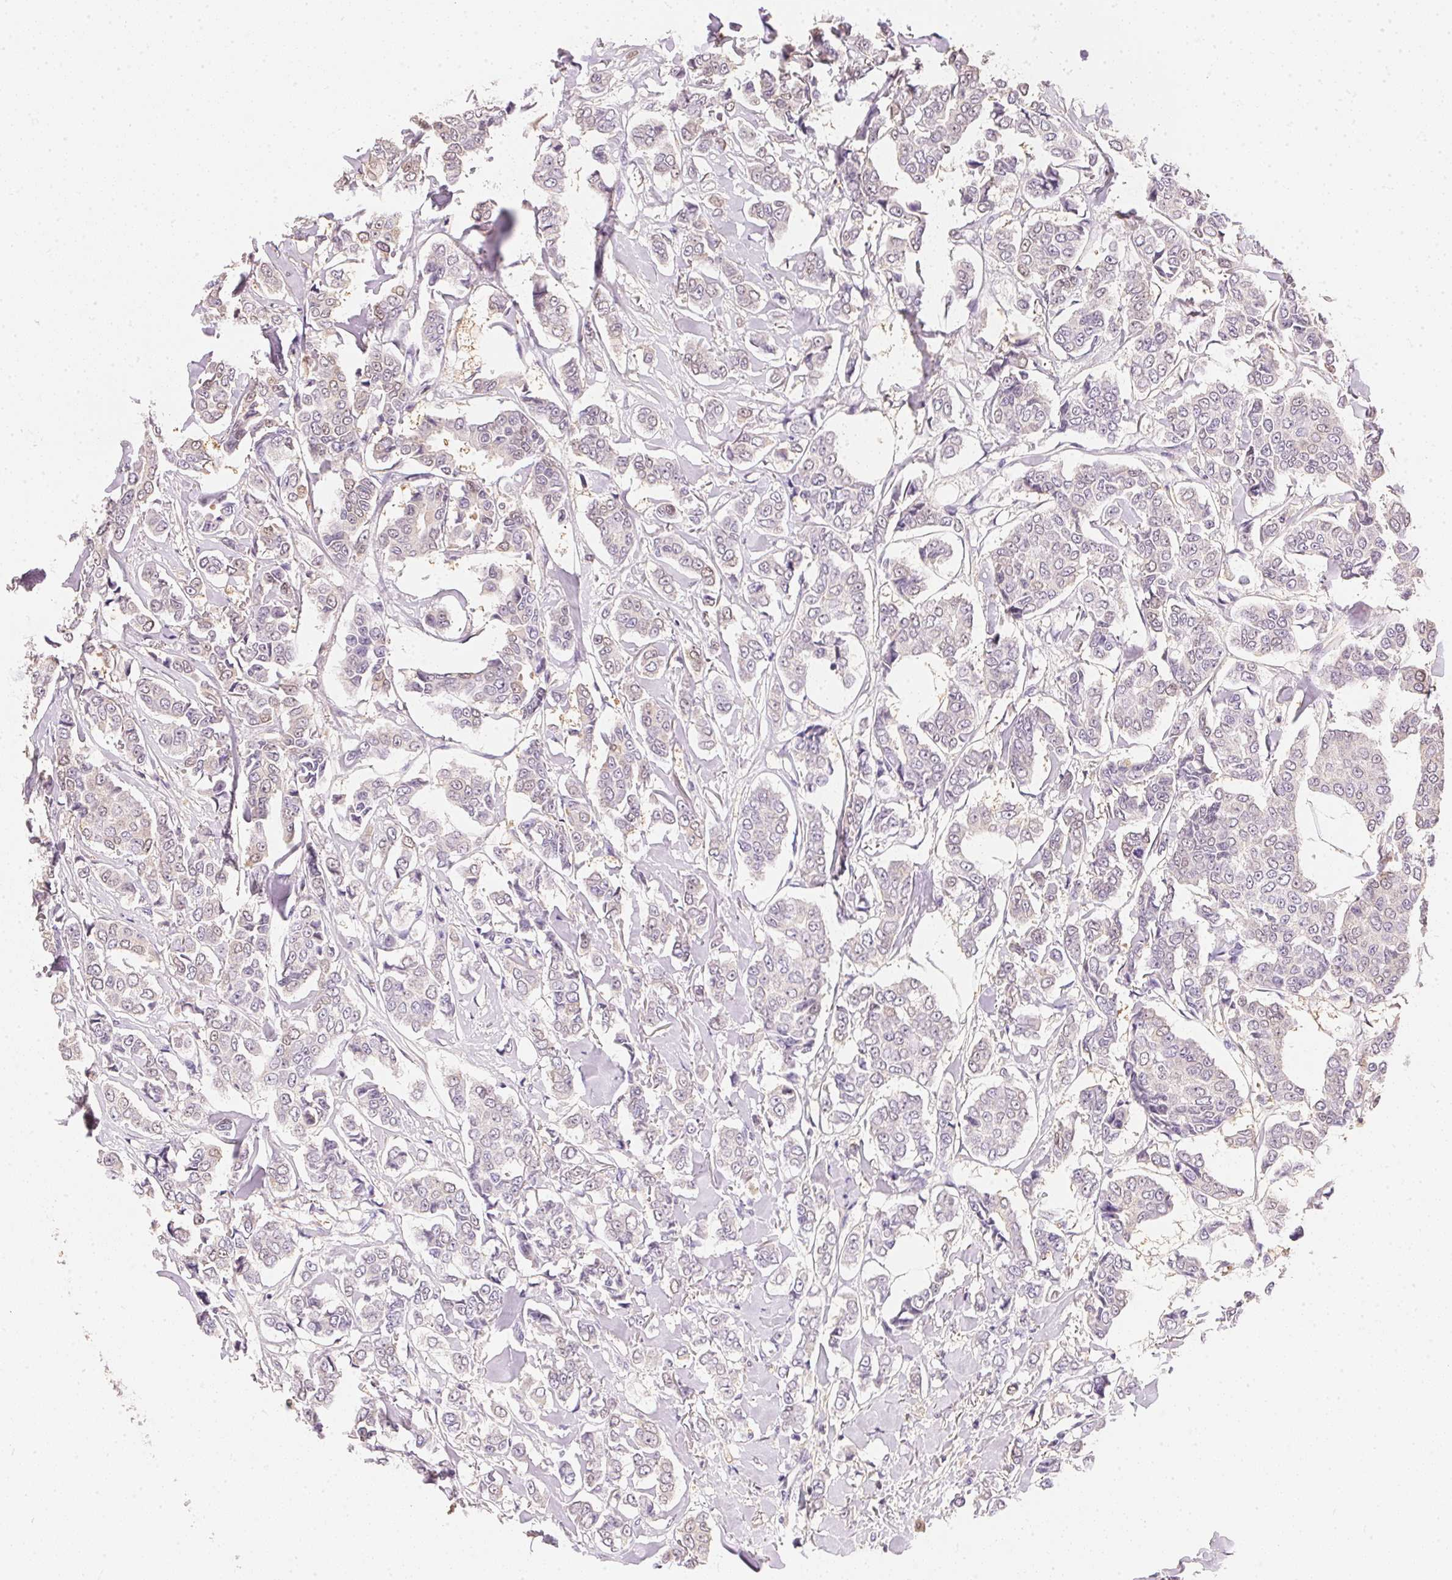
{"staining": {"intensity": "negative", "quantity": "none", "location": "none"}, "tissue": "breast cancer", "cell_type": "Tumor cells", "image_type": "cancer", "snomed": [{"axis": "morphology", "description": "Duct carcinoma"}, {"axis": "topography", "description": "Breast"}], "caption": "Tumor cells are negative for brown protein staining in infiltrating ductal carcinoma (breast).", "gene": "S100A3", "patient": {"sex": "female", "age": 94}}